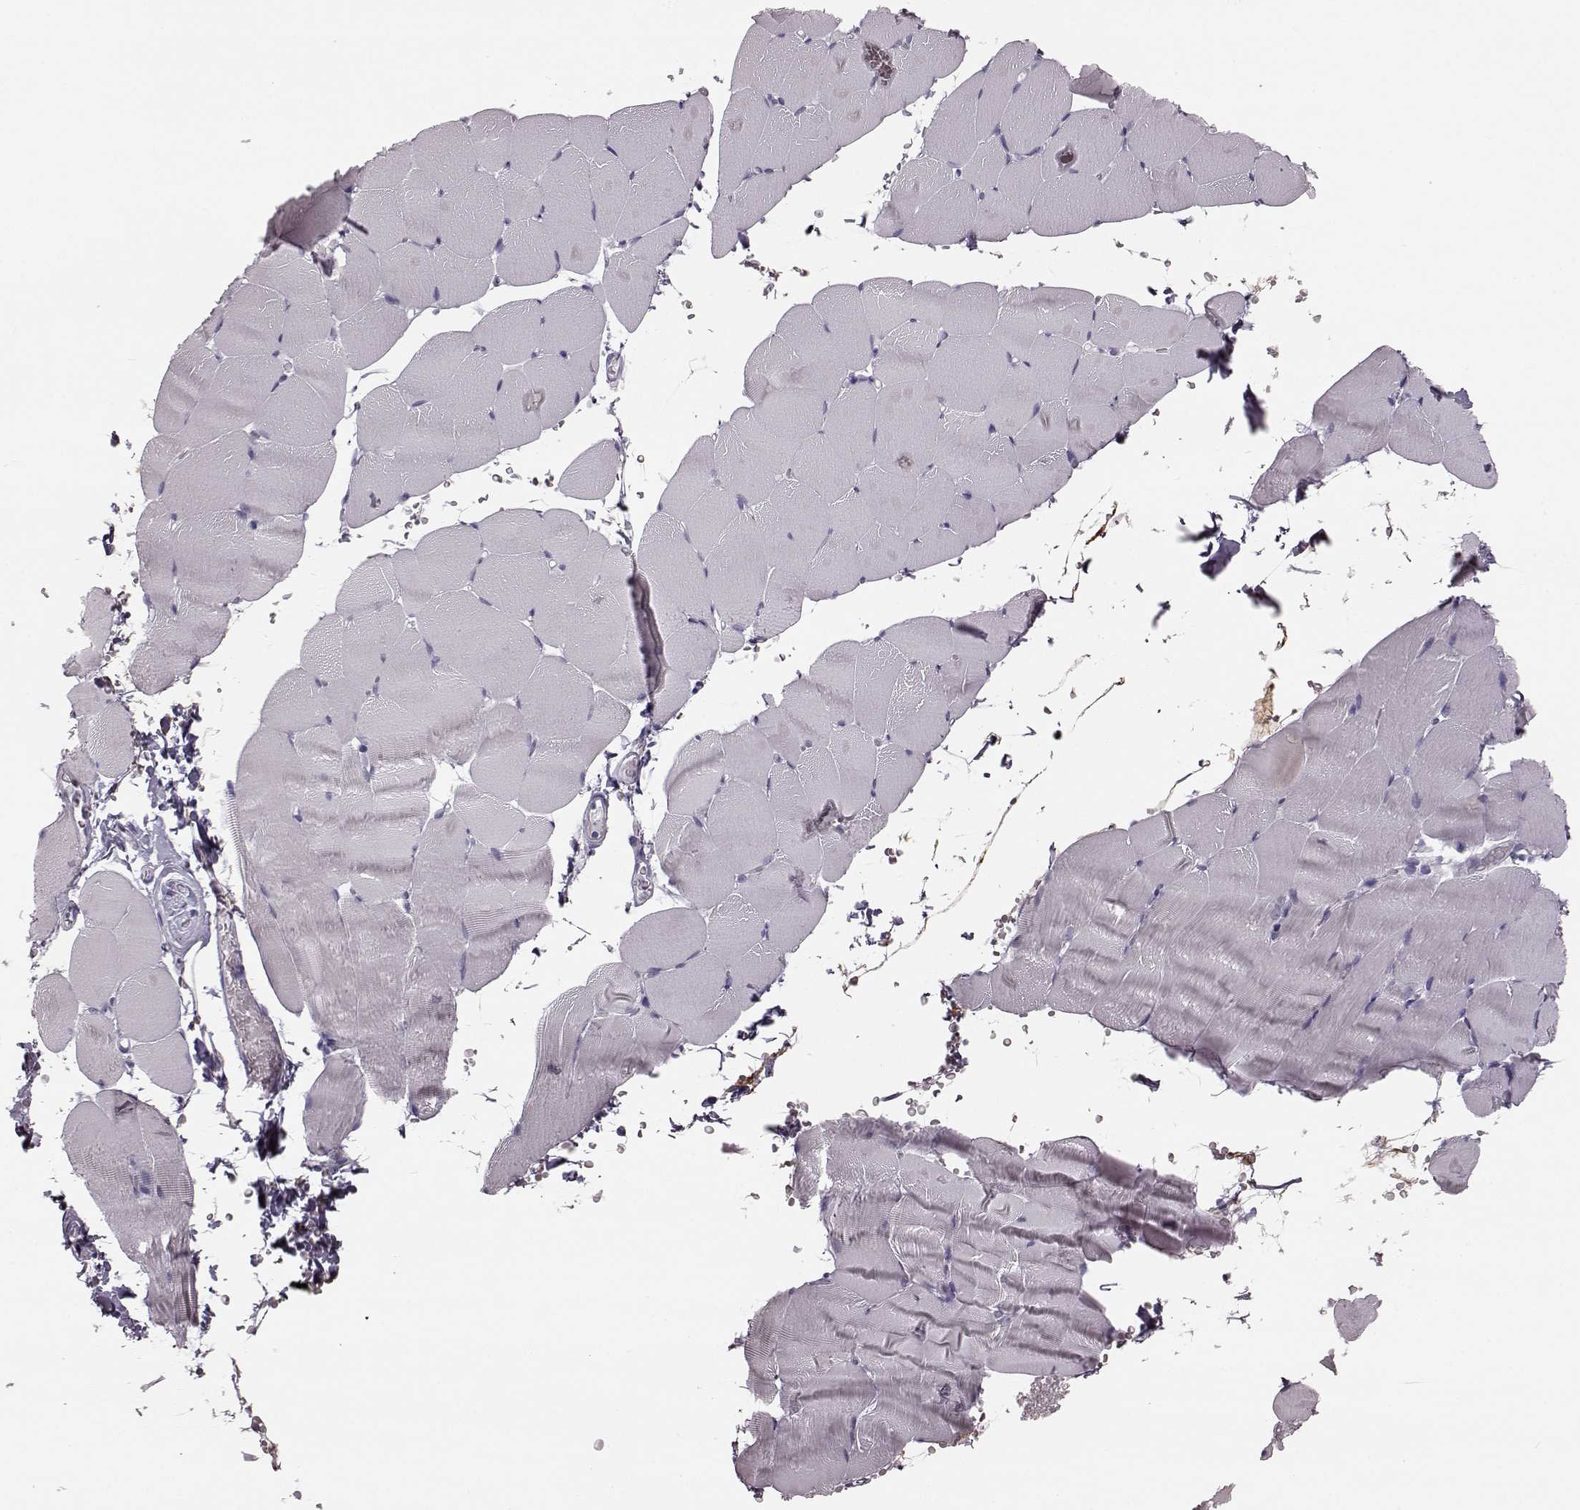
{"staining": {"intensity": "negative", "quantity": "none", "location": "none"}, "tissue": "skeletal muscle", "cell_type": "Myocytes", "image_type": "normal", "snomed": [{"axis": "morphology", "description": "Normal tissue, NOS"}, {"axis": "topography", "description": "Skeletal muscle"}], "caption": "A histopathology image of human skeletal muscle is negative for staining in myocytes. (DAB (3,3'-diaminobenzidine) immunohistochemistry, high magnification).", "gene": "ZNF433", "patient": {"sex": "female", "age": 37}}